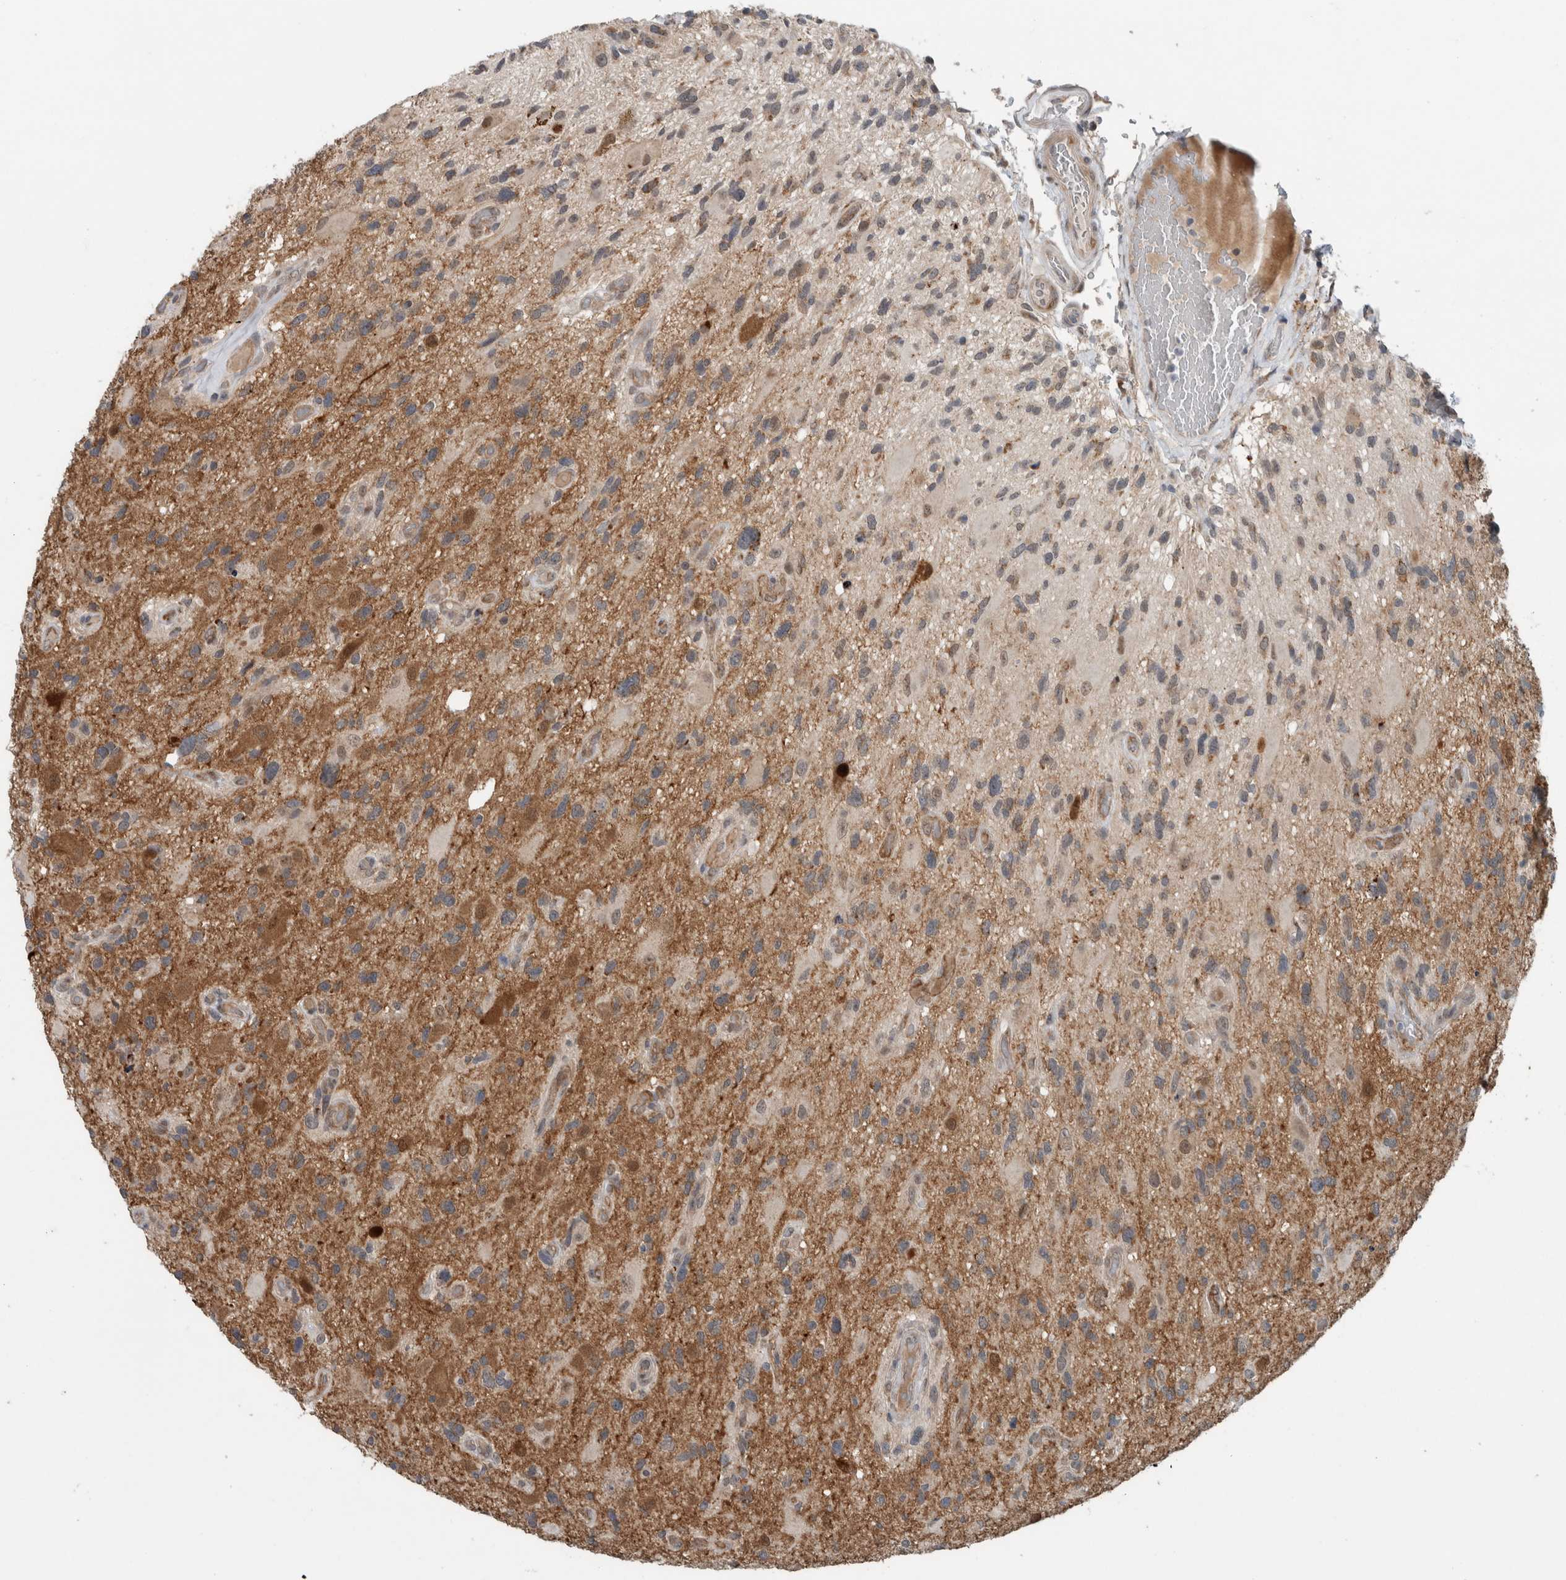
{"staining": {"intensity": "moderate", "quantity": "25%-75%", "location": "cytoplasmic/membranous"}, "tissue": "glioma", "cell_type": "Tumor cells", "image_type": "cancer", "snomed": [{"axis": "morphology", "description": "Glioma, malignant, High grade"}, {"axis": "topography", "description": "Brain"}], "caption": "Immunohistochemistry histopathology image of malignant glioma (high-grade) stained for a protein (brown), which displays medium levels of moderate cytoplasmic/membranous positivity in approximately 25%-75% of tumor cells.", "gene": "GBA2", "patient": {"sex": "male", "age": 33}}